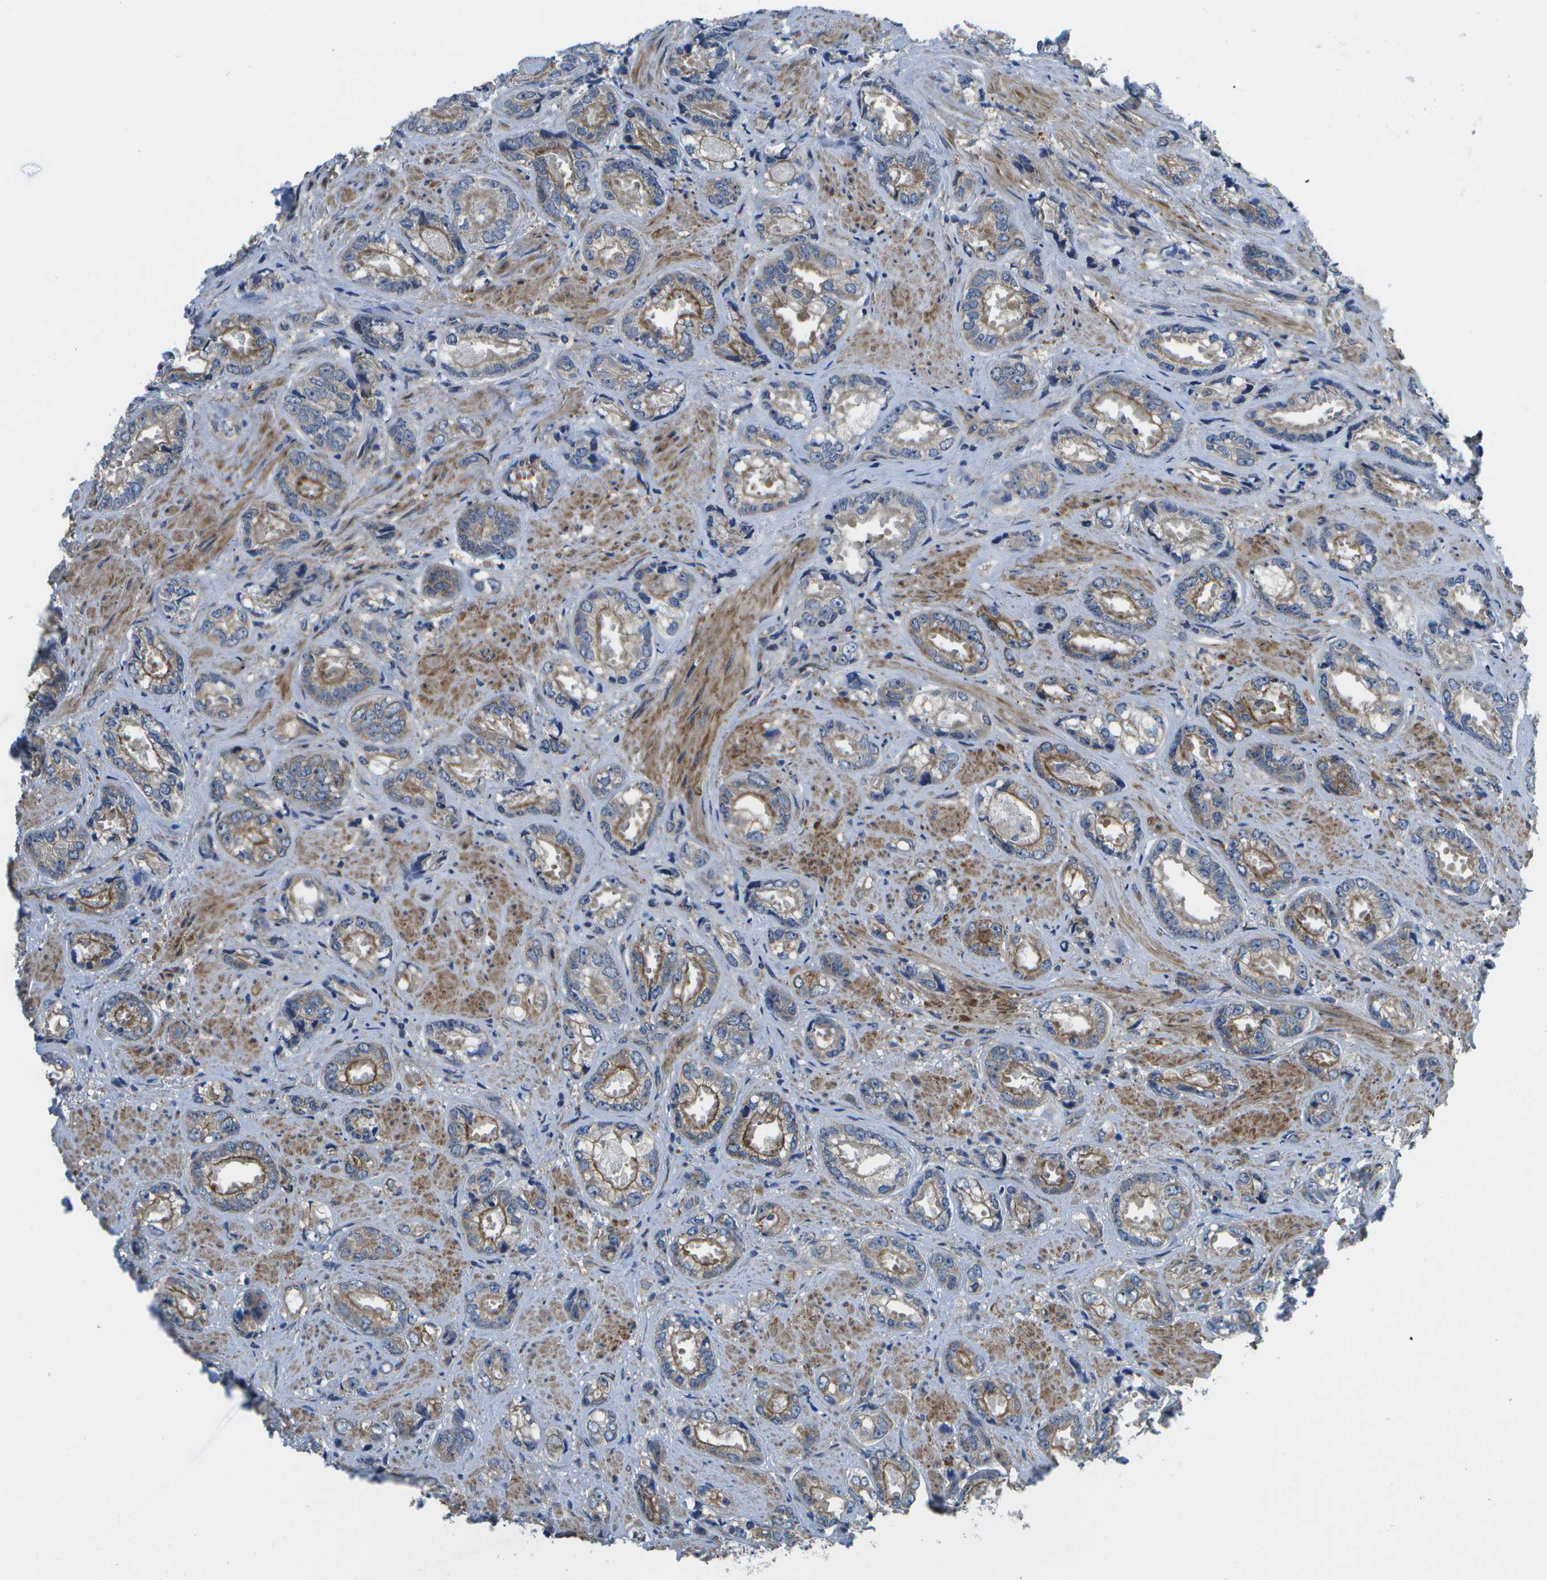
{"staining": {"intensity": "moderate", "quantity": "<25%", "location": "cytoplasmic/membranous"}, "tissue": "prostate cancer", "cell_type": "Tumor cells", "image_type": "cancer", "snomed": [{"axis": "morphology", "description": "Adenocarcinoma, High grade"}, {"axis": "topography", "description": "Prostate"}], "caption": "Prostate cancer (adenocarcinoma (high-grade)) stained with DAB (3,3'-diaminobenzidine) IHC demonstrates low levels of moderate cytoplasmic/membranous expression in approximately <25% of tumor cells.", "gene": "P3H1", "patient": {"sex": "male", "age": 61}}